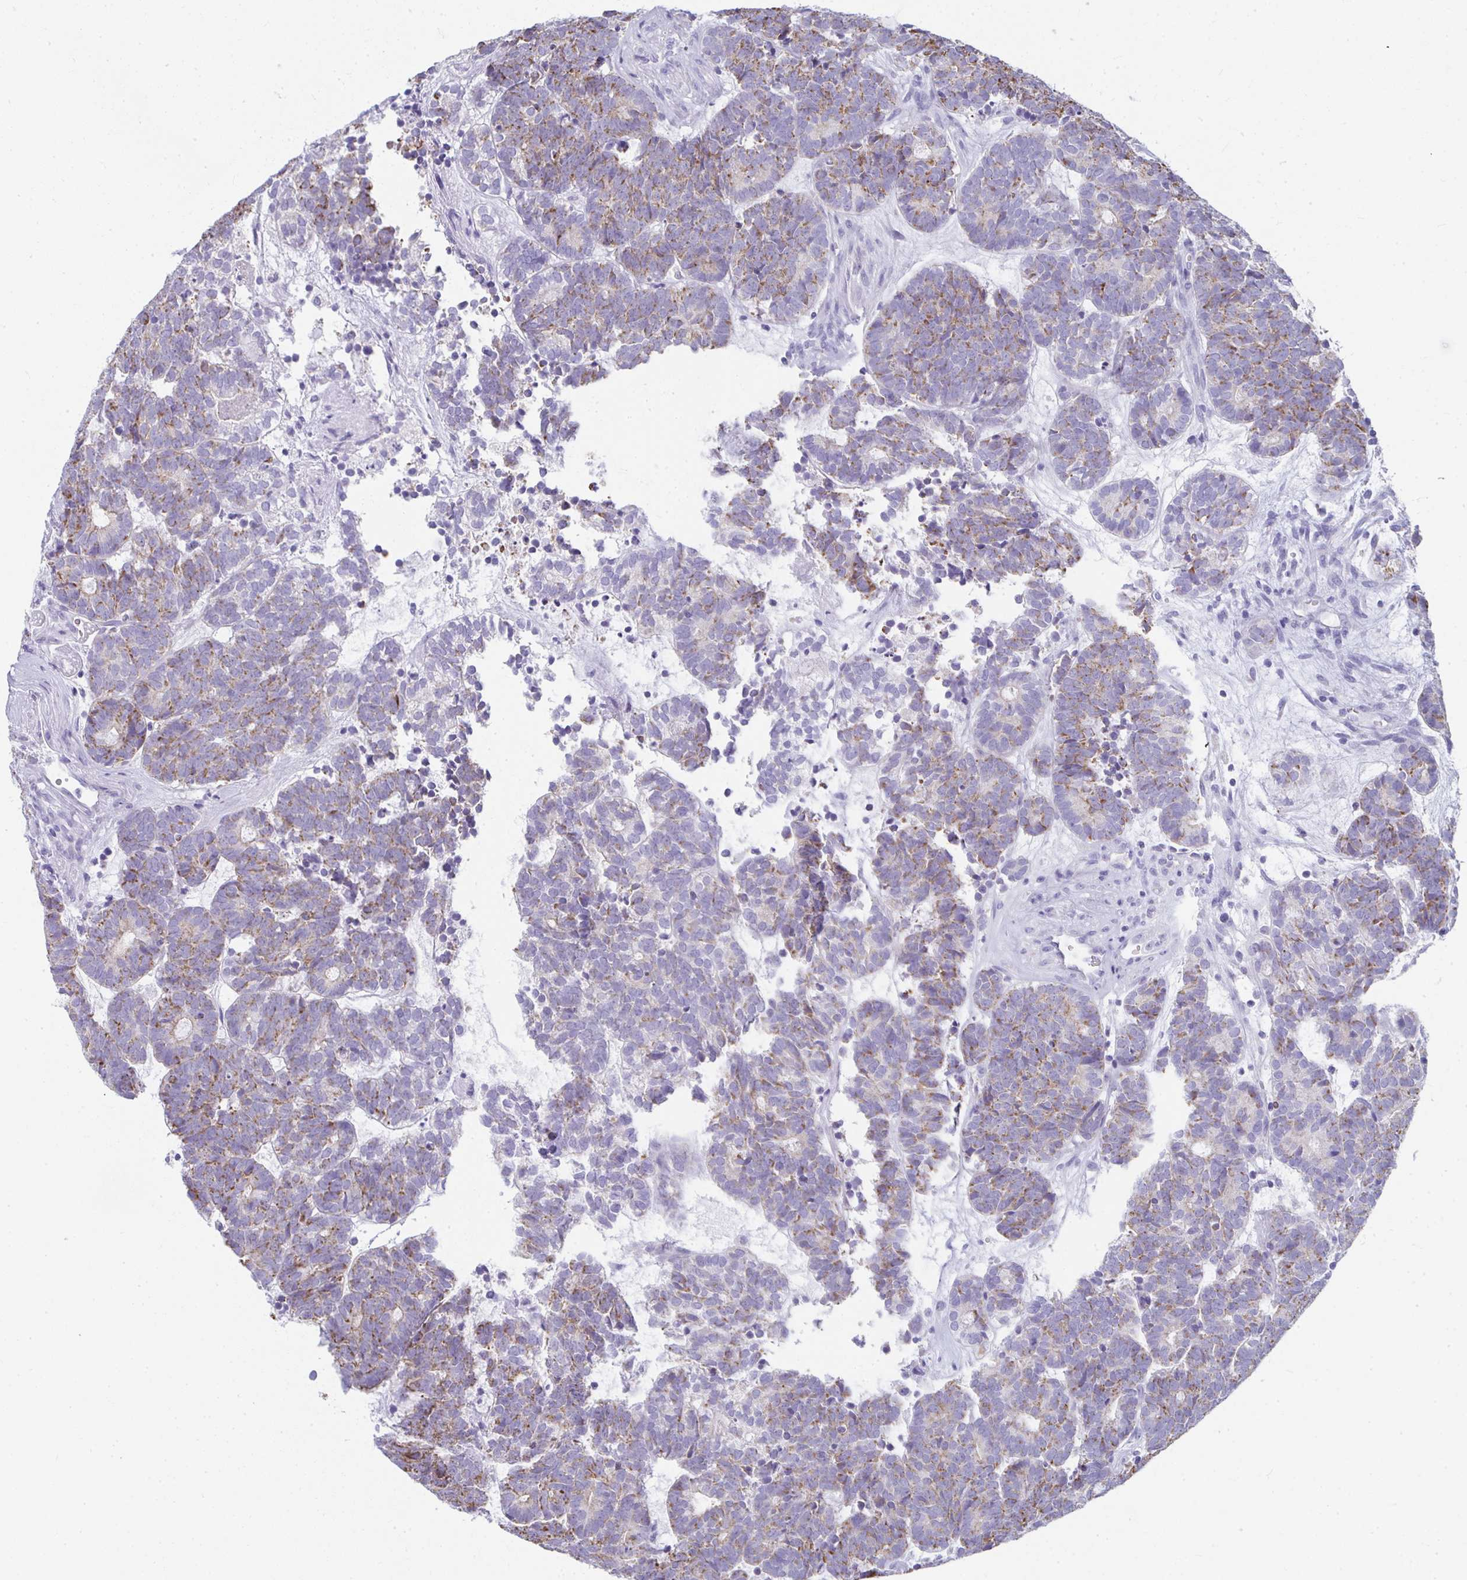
{"staining": {"intensity": "weak", "quantity": "25%-75%", "location": "cytoplasmic/membranous"}, "tissue": "head and neck cancer", "cell_type": "Tumor cells", "image_type": "cancer", "snomed": [{"axis": "morphology", "description": "Adenocarcinoma, NOS"}, {"axis": "topography", "description": "Head-Neck"}], "caption": "High-magnification brightfield microscopy of head and neck cancer stained with DAB (brown) and counterstained with hematoxylin (blue). tumor cells exhibit weak cytoplasmic/membranous expression is identified in approximately25%-75% of cells.", "gene": "SLC6A1", "patient": {"sex": "female", "age": 81}}